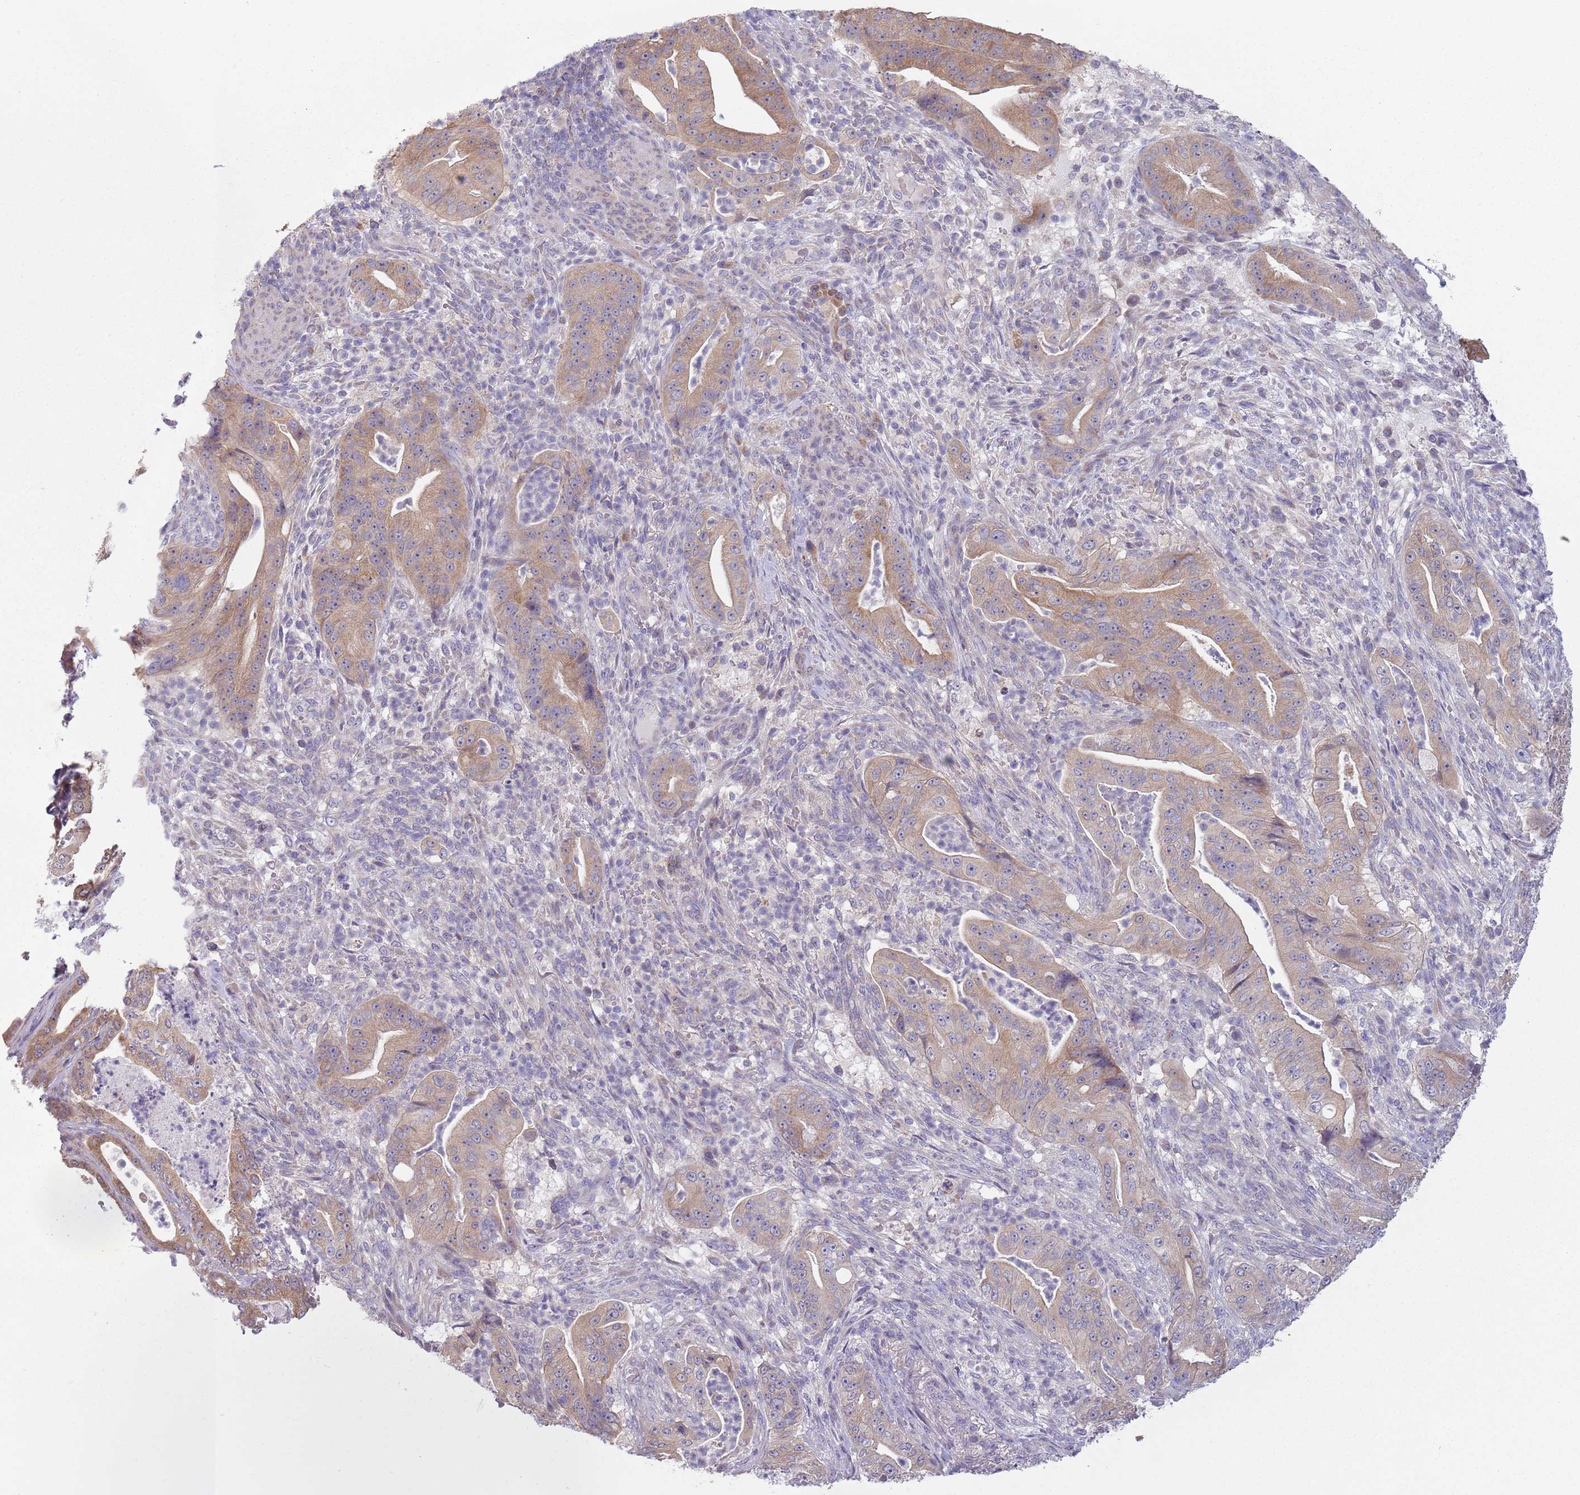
{"staining": {"intensity": "moderate", "quantity": ">75%", "location": "cytoplasmic/membranous"}, "tissue": "pancreatic cancer", "cell_type": "Tumor cells", "image_type": "cancer", "snomed": [{"axis": "morphology", "description": "Adenocarcinoma, NOS"}, {"axis": "topography", "description": "Pancreas"}], "caption": "This micrograph reveals immunohistochemistry staining of pancreatic cancer (adenocarcinoma), with medium moderate cytoplasmic/membranous expression in approximately >75% of tumor cells.", "gene": "COQ5", "patient": {"sex": "male", "age": 71}}